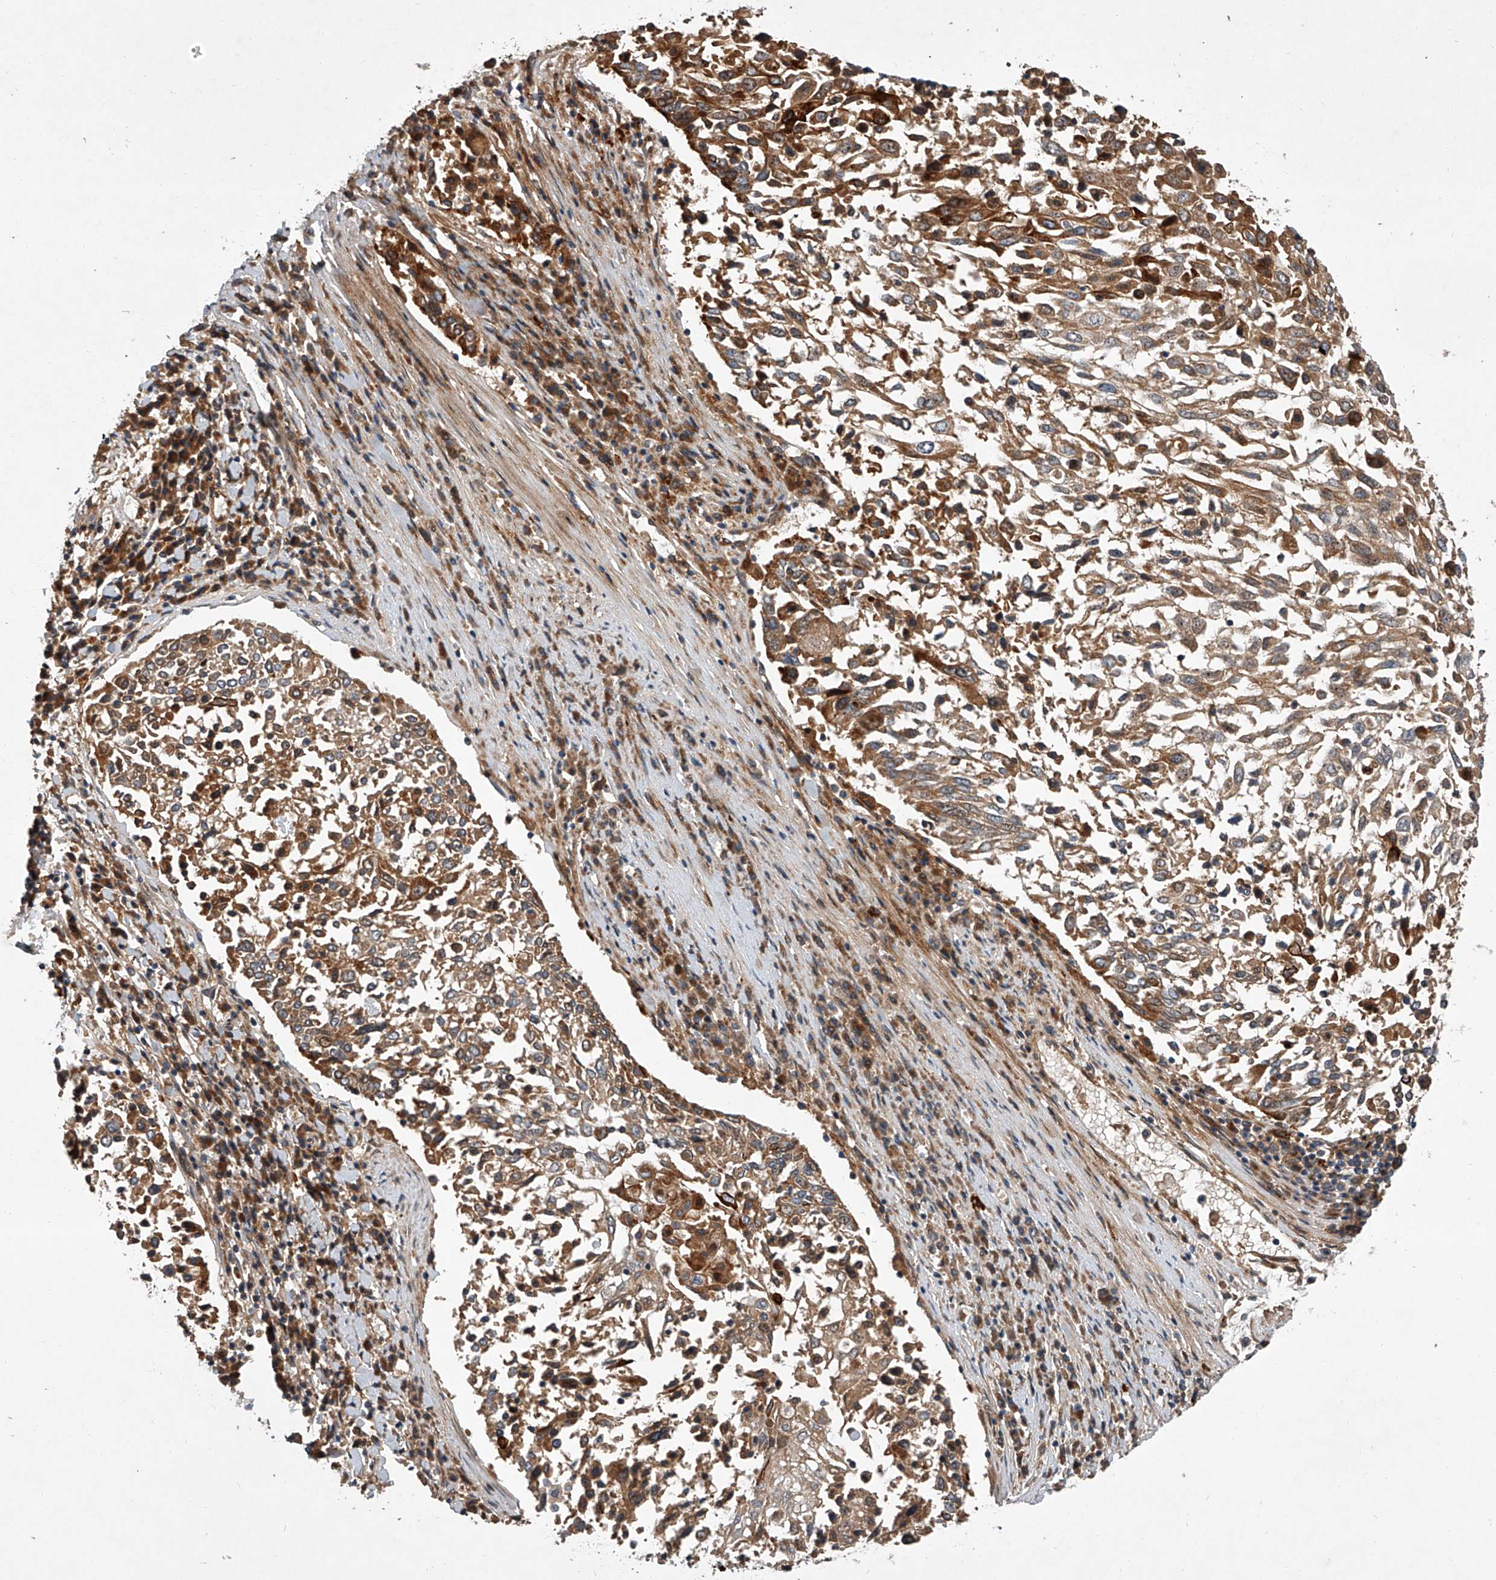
{"staining": {"intensity": "moderate", "quantity": ">75%", "location": "cytoplasmic/membranous"}, "tissue": "lung cancer", "cell_type": "Tumor cells", "image_type": "cancer", "snomed": [{"axis": "morphology", "description": "Squamous cell carcinoma, NOS"}, {"axis": "topography", "description": "Lung"}], "caption": "Tumor cells reveal medium levels of moderate cytoplasmic/membranous expression in about >75% of cells in lung cancer.", "gene": "USP47", "patient": {"sex": "male", "age": 65}}